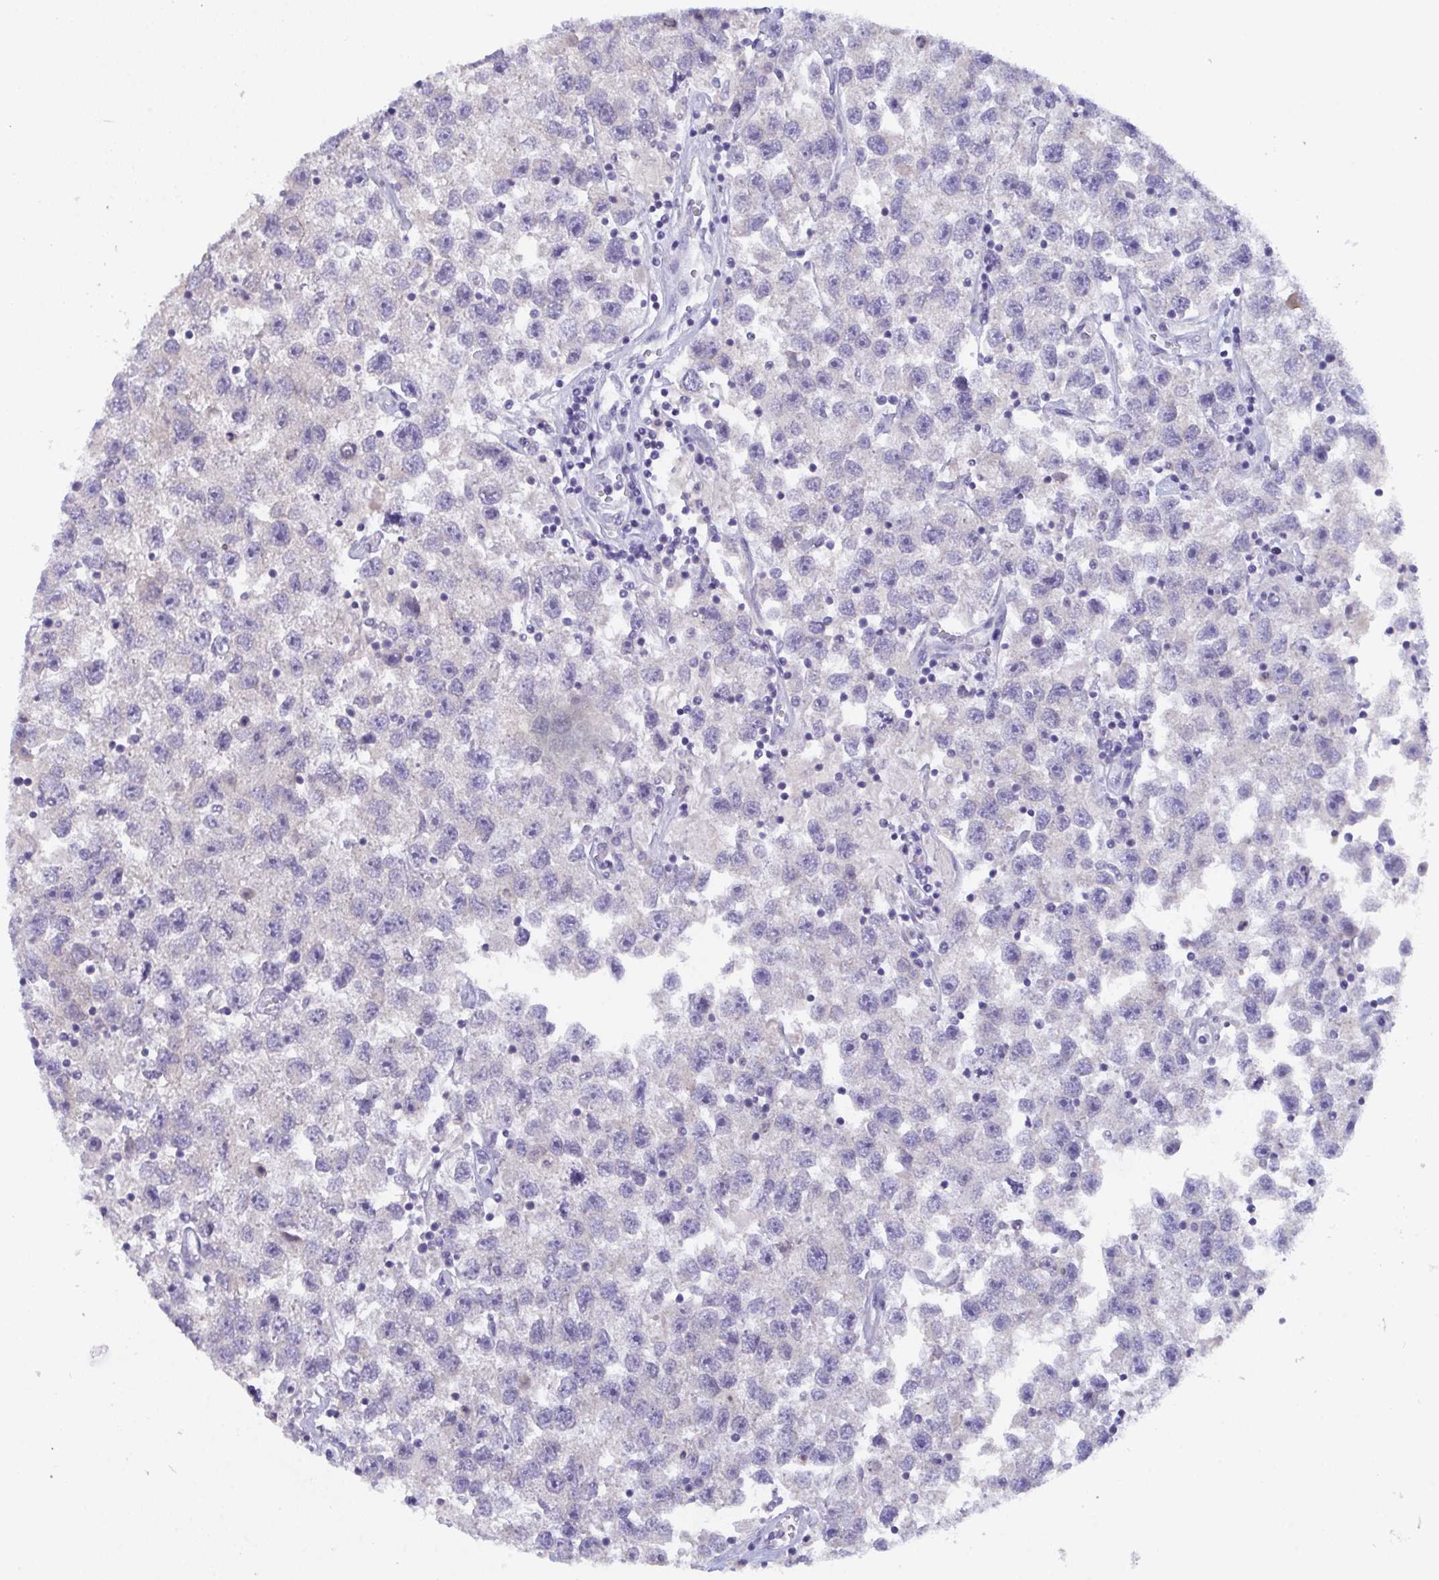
{"staining": {"intensity": "negative", "quantity": "none", "location": "none"}, "tissue": "testis cancer", "cell_type": "Tumor cells", "image_type": "cancer", "snomed": [{"axis": "morphology", "description": "Seminoma, NOS"}, {"axis": "topography", "description": "Testis"}], "caption": "Tumor cells show no significant expression in testis cancer (seminoma). (DAB immunohistochemistry visualized using brightfield microscopy, high magnification).", "gene": "SERPINB13", "patient": {"sex": "male", "age": 26}}